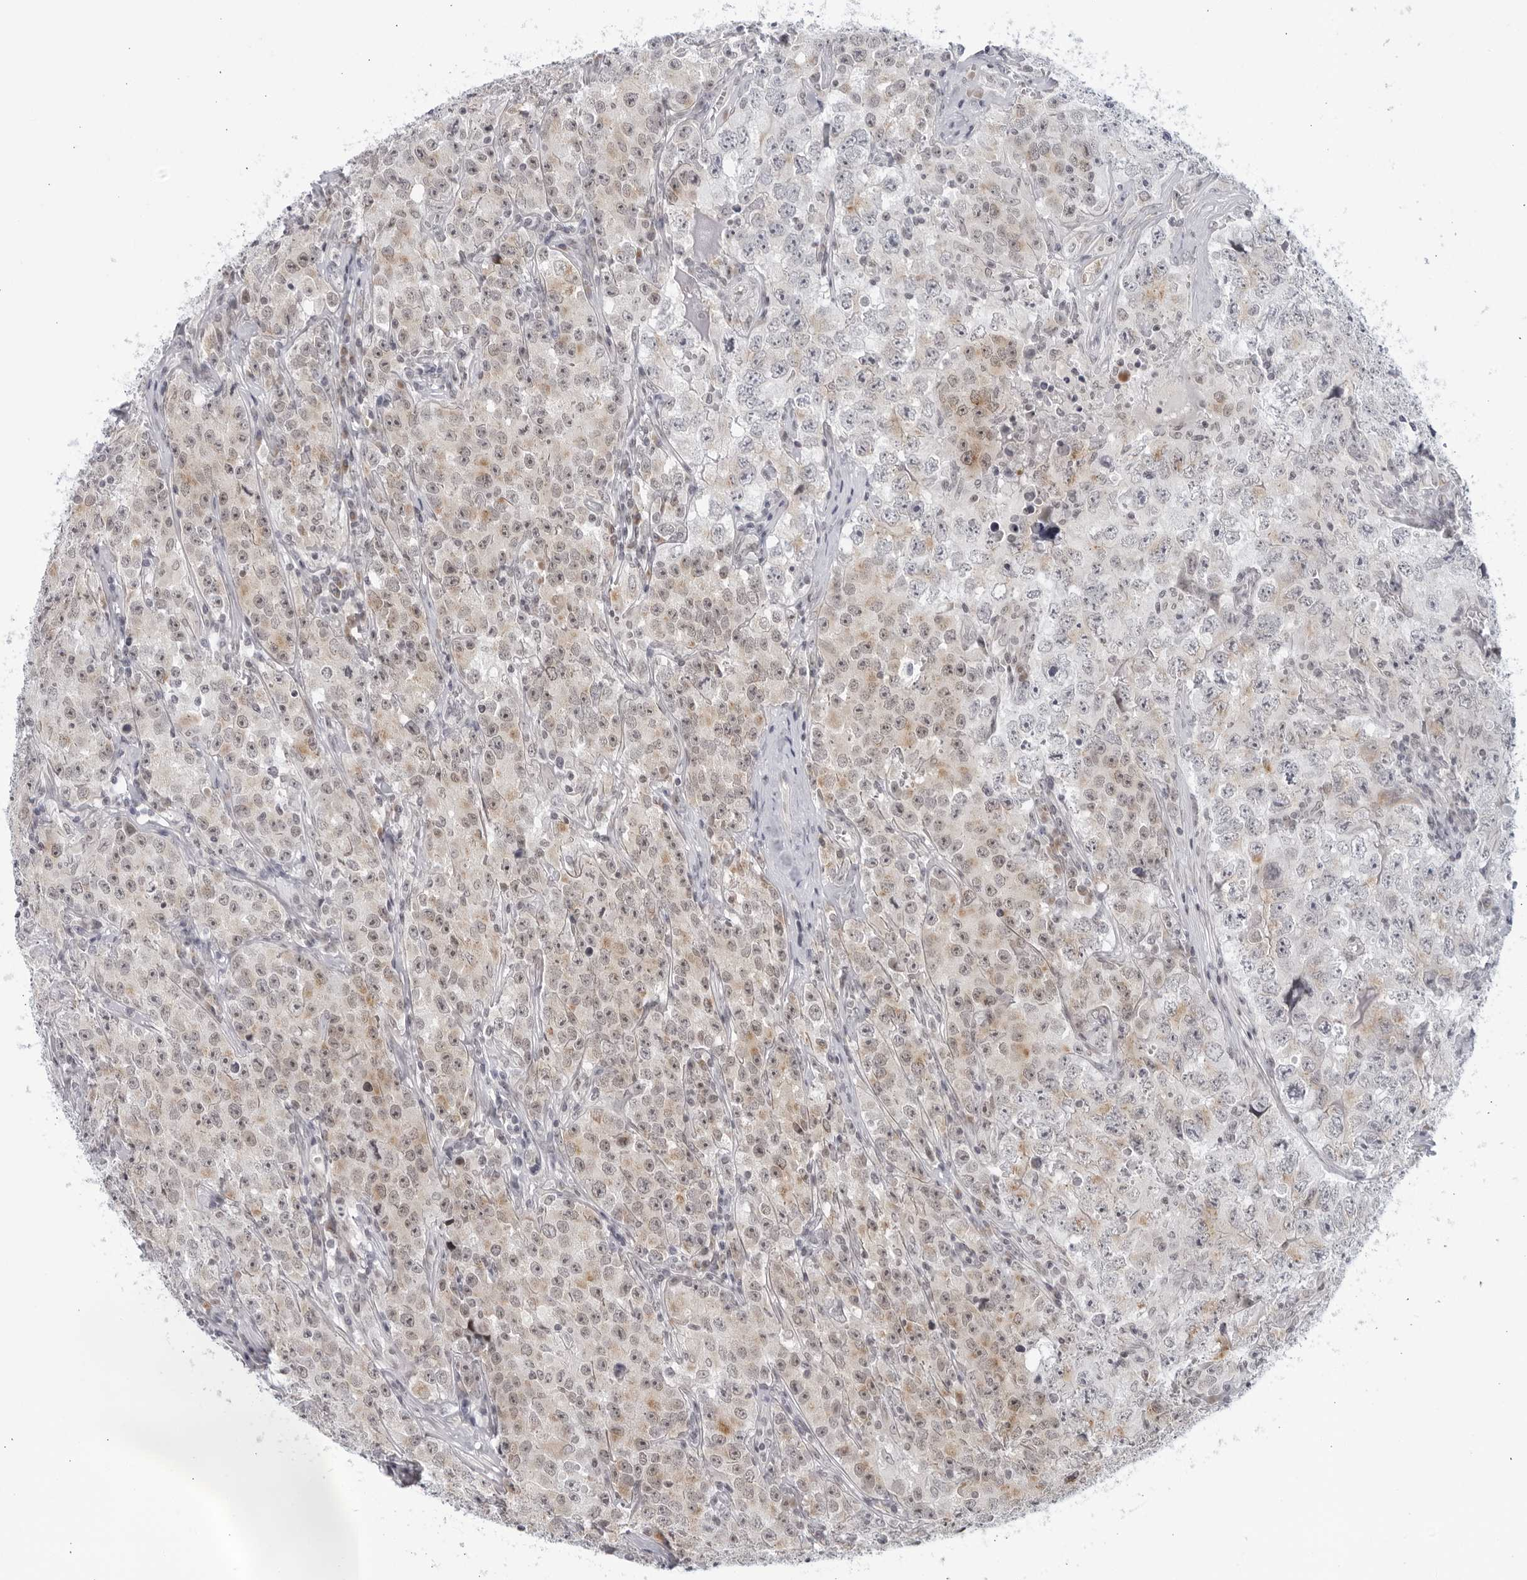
{"staining": {"intensity": "weak", "quantity": "<25%", "location": "cytoplasmic/membranous"}, "tissue": "testis cancer", "cell_type": "Tumor cells", "image_type": "cancer", "snomed": [{"axis": "morphology", "description": "Seminoma, NOS"}, {"axis": "morphology", "description": "Carcinoma, Embryonal, NOS"}, {"axis": "topography", "description": "Testis"}], "caption": "Photomicrograph shows no significant protein expression in tumor cells of testis embryonal carcinoma. (Immunohistochemistry (ihc), brightfield microscopy, high magnification).", "gene": "WDTC1", "patient": {"sex": "male", "age": 43}}